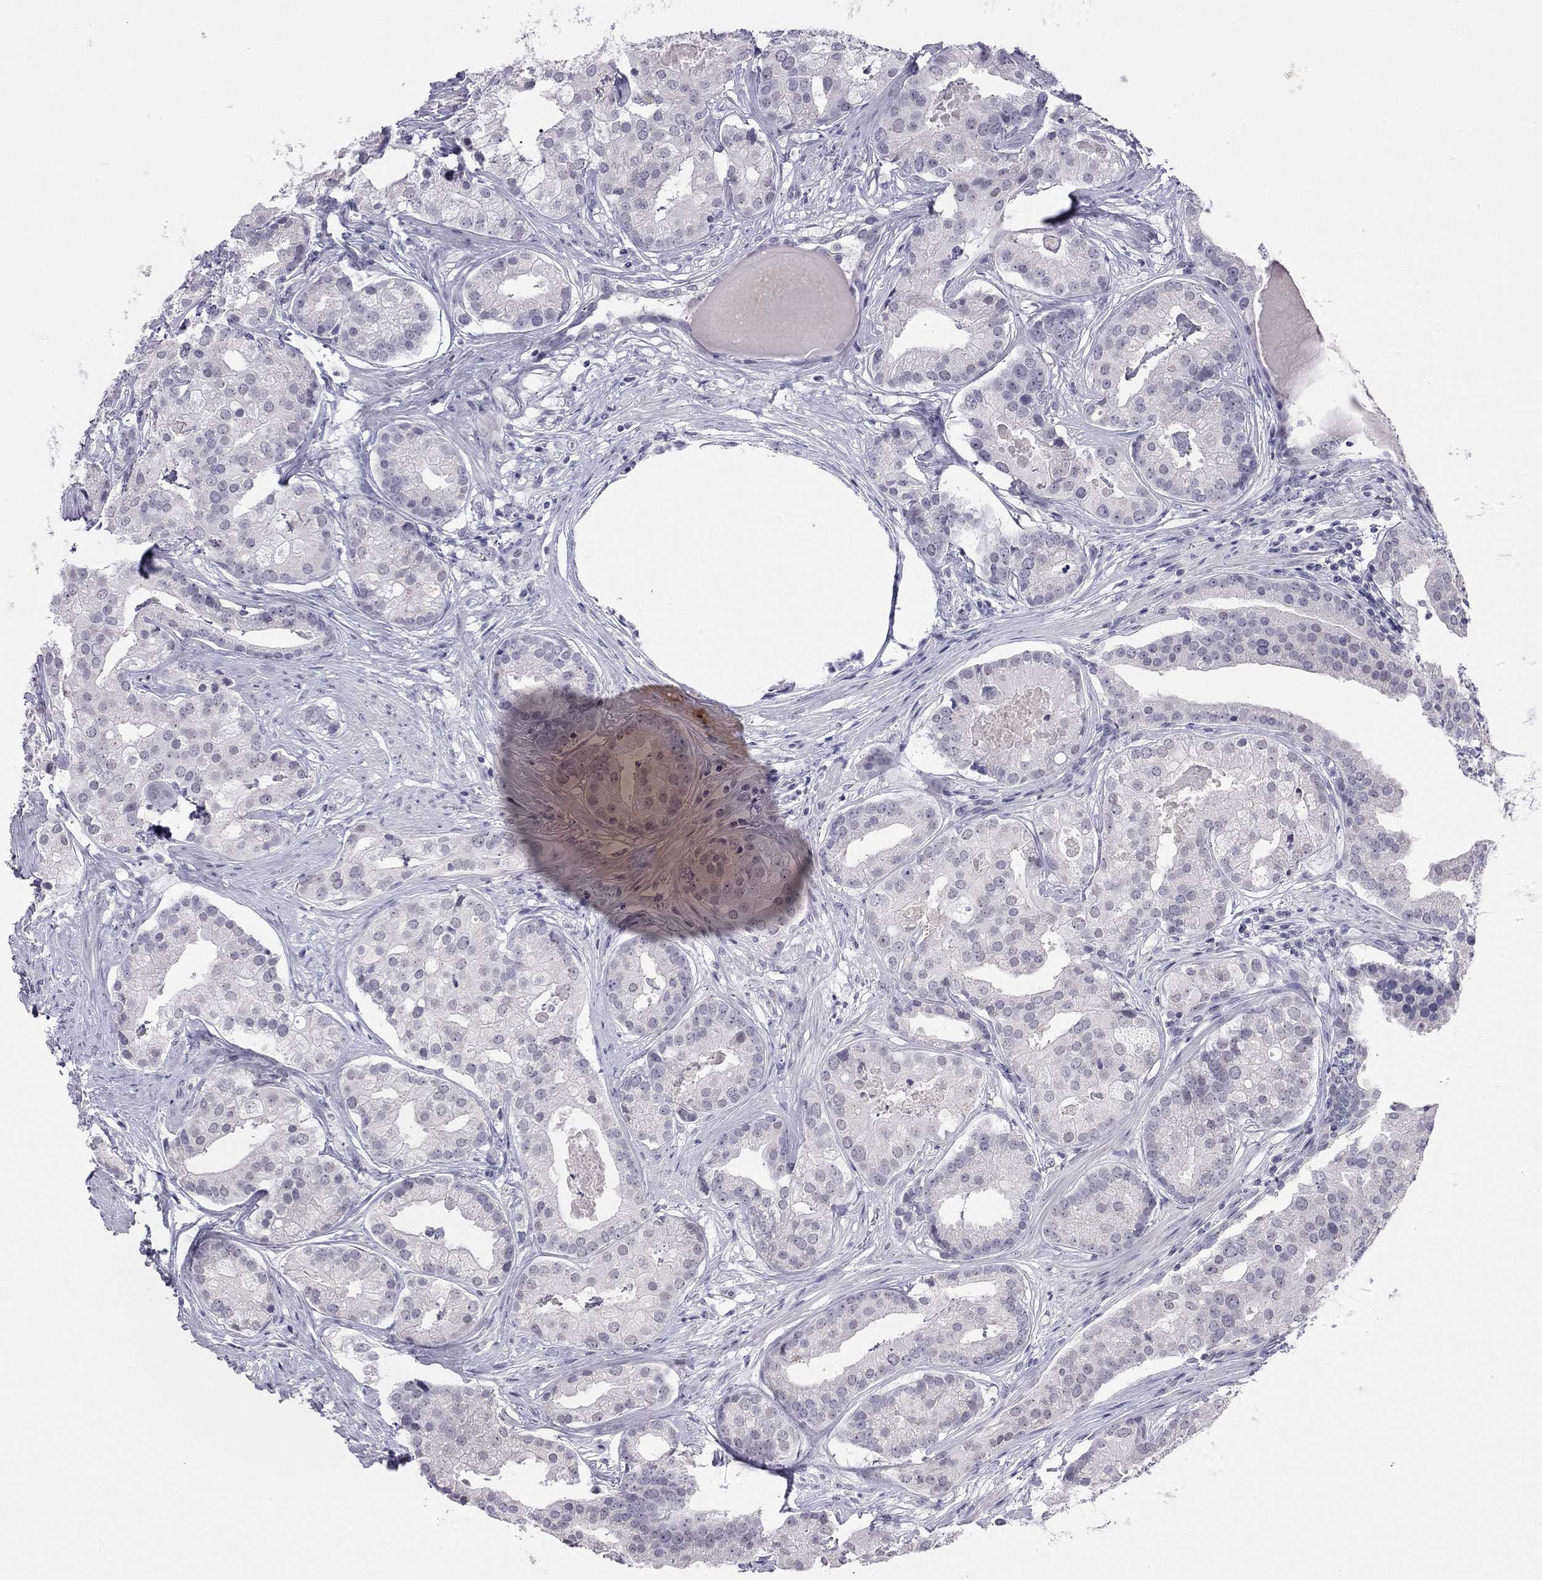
{"staining": {"intensity": "negative", "quantity": "none", "location": "none"}, "tissue": "prostate cancer", "cell_type": "Tumor cells", "image_type": "cancer", "snomed": [{"axis": "morphology", "description": "Adenocarcinoma, NOS"}, {"axis": "topography", "description": "Prostate and seminal vesicle, NOS"}, {"axis": "topography", "description": "Prostate"}], "caption": "Immunohistochemical staining of human prostate cancer (adenocarcinoma) exhibits no significant staining in tumor cells. (Stains: DAB immunohistochemistry with hematoxylin counter stain, Microscopy: brightfield microscopy at high magnification).", "gene": "JHY", "patient": {"sex": "male", "age": 44}}